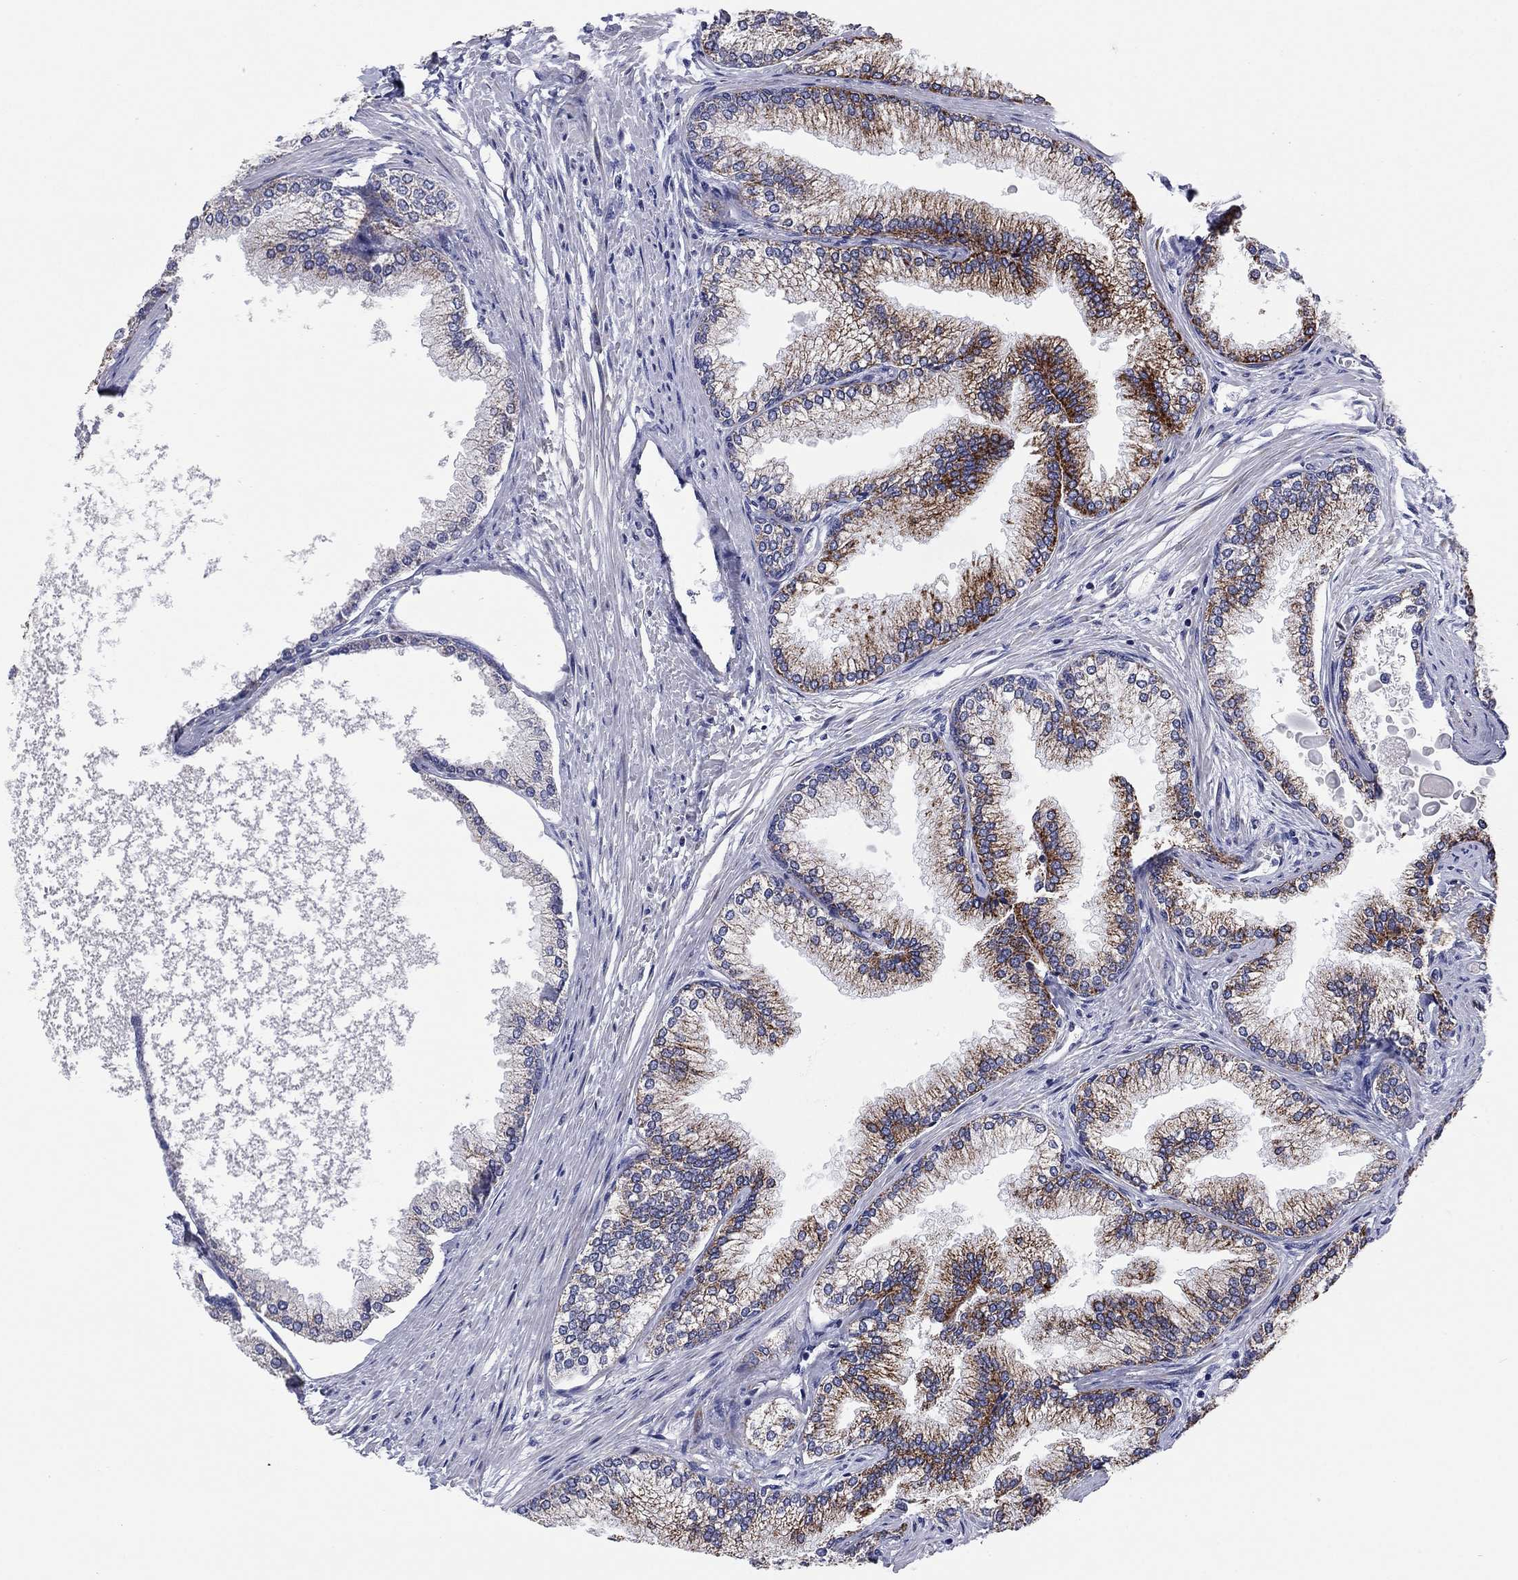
{"staining": {"intensity": "strong", "quantity": "<25%", "location": "cytoplasmic/membranous"}, "tissue": "prostate", "cell_type": "Glandular cells", "image_type": "normal", "snomed": [{"axis": "morphology", "description": "Normal tissue, NOS"}, {"axis": "topography", "description": "Prostate"}], "caption": "Protein expression analysis of benign human prostate reveals strong cytoplasmic/membranous positivity in about <25% of glandular cells. The protein of interest is stained brown, and the nuclei are stained in blue (DAB IHC with brightfield microscopy, high magnification).", "gene": "MGST3", "patient": {"sex": "male", "age": 72}}